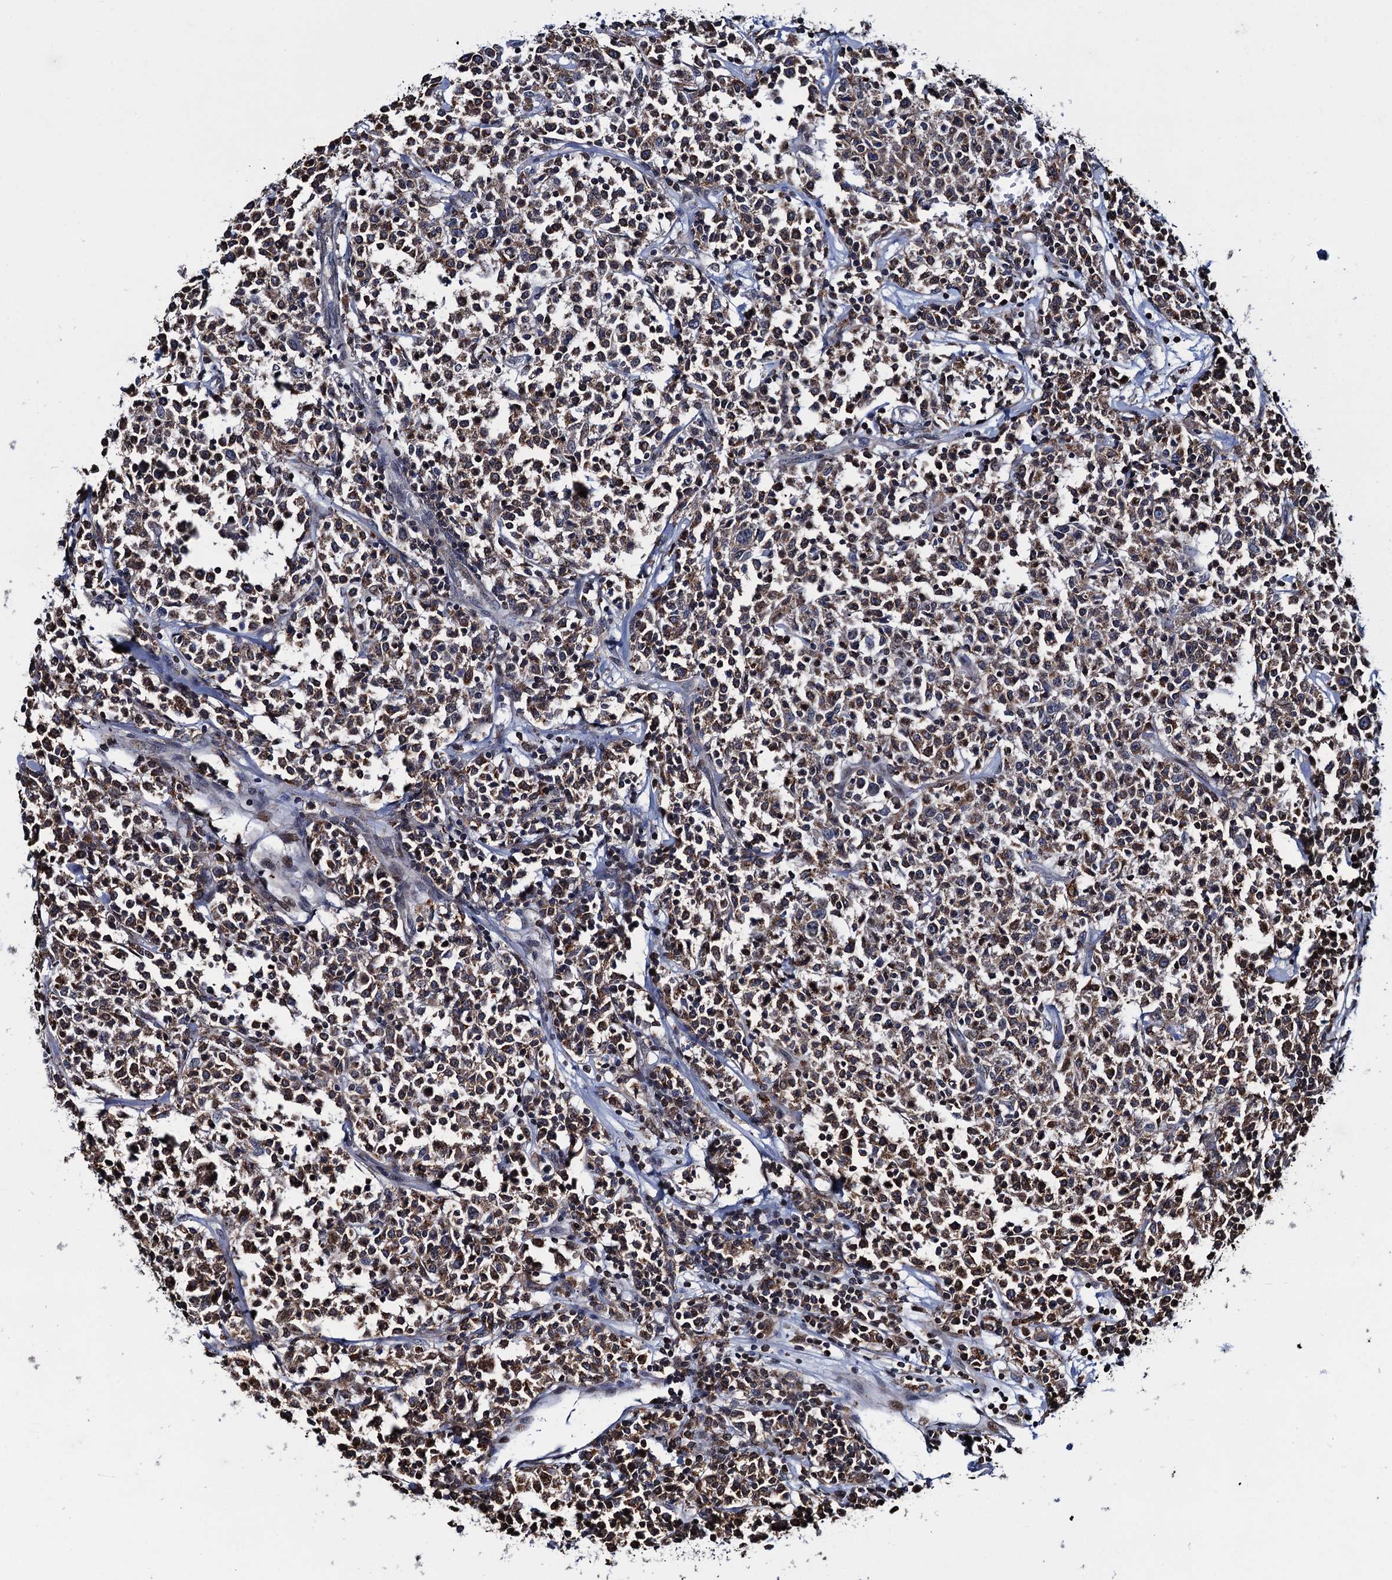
{"staining": {"intensity": "moderate", "quantity": "25%-75%", "location": "cytoplasmic/membranous"}, "tissue": "lymphoma", "cell_type": "Tumor cells", "image_type": "cancer", "snomed": [{"axis": "morphology", "description": "Malignant lymphoma, non-Hodgkin's type, Low grade"}, {"axis": "topography", "description": "Small intestine"}], "caption": "Malignant lymphoma, non-Hodgkin's type (low-grade) stained with IHC reveals moderate cytoplasmic/membranous staining in about 25%-75% of tumor cells. (brown staining indicates protein expression, while blue staining denotes nuclei).", "gene": "CCDC102A", "patient": {"sex": "female", "age": 59}}